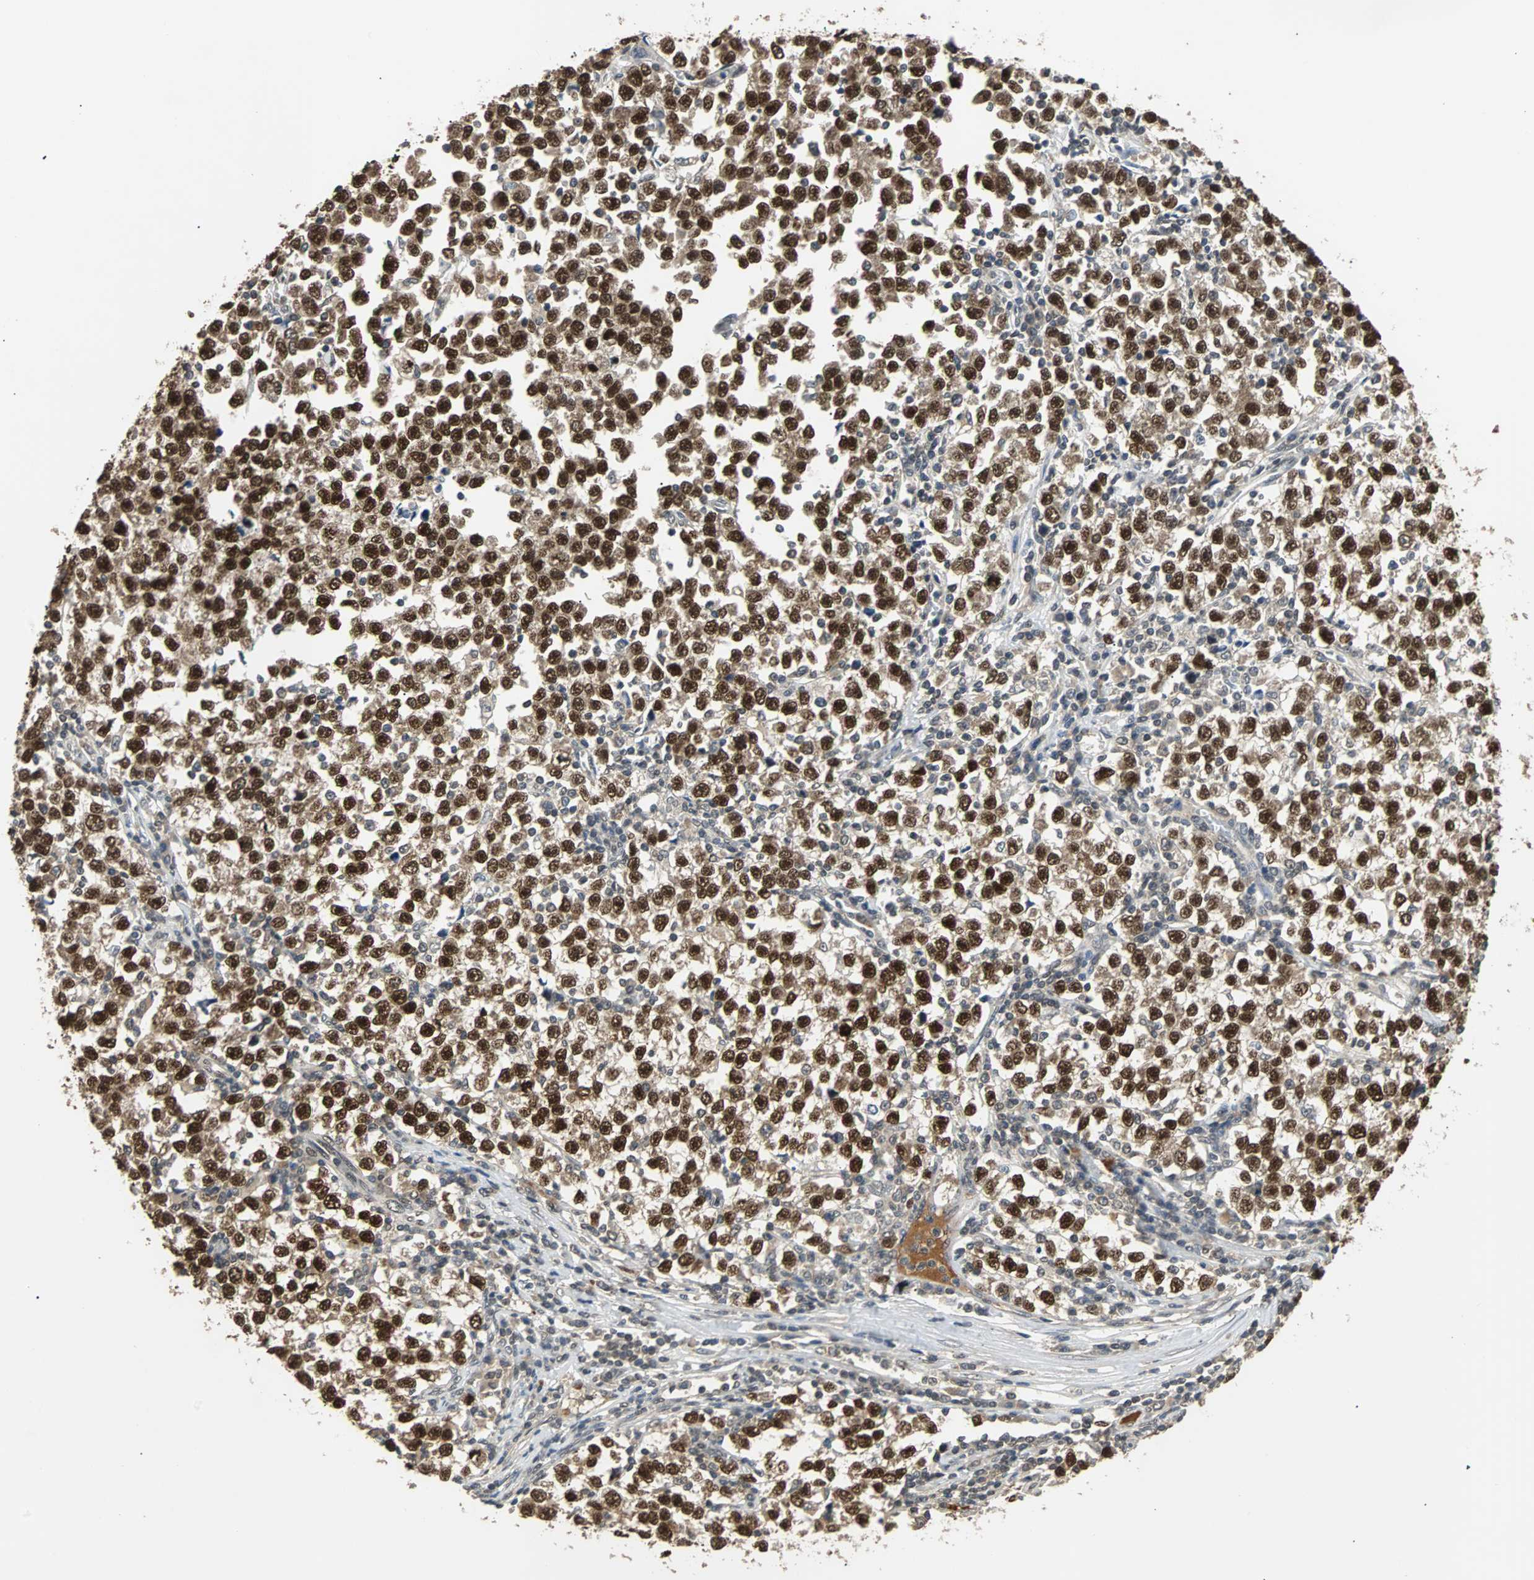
{"staining": {"intensity": "strong", "quantity": ">75%", "location": "cytoplasmic/membranous,nuclear"}, "tissue": "testis cancer", "cell_type": "Tumor cells", "image_type": "cancer", "snomed": [{"axis": "morphology", "description": "Seminoma, NOS"}, {"axis": "topography", "description": "Testis"}], "caption": "This is an image of immunohistochemistry (IHC) staining of testis cancer, which shows strong staining in the cytoplasmic/membranous and nuclear of tumor cells.", "gene": "PHC1", "patient": {"sex": "male", "age": 43}}